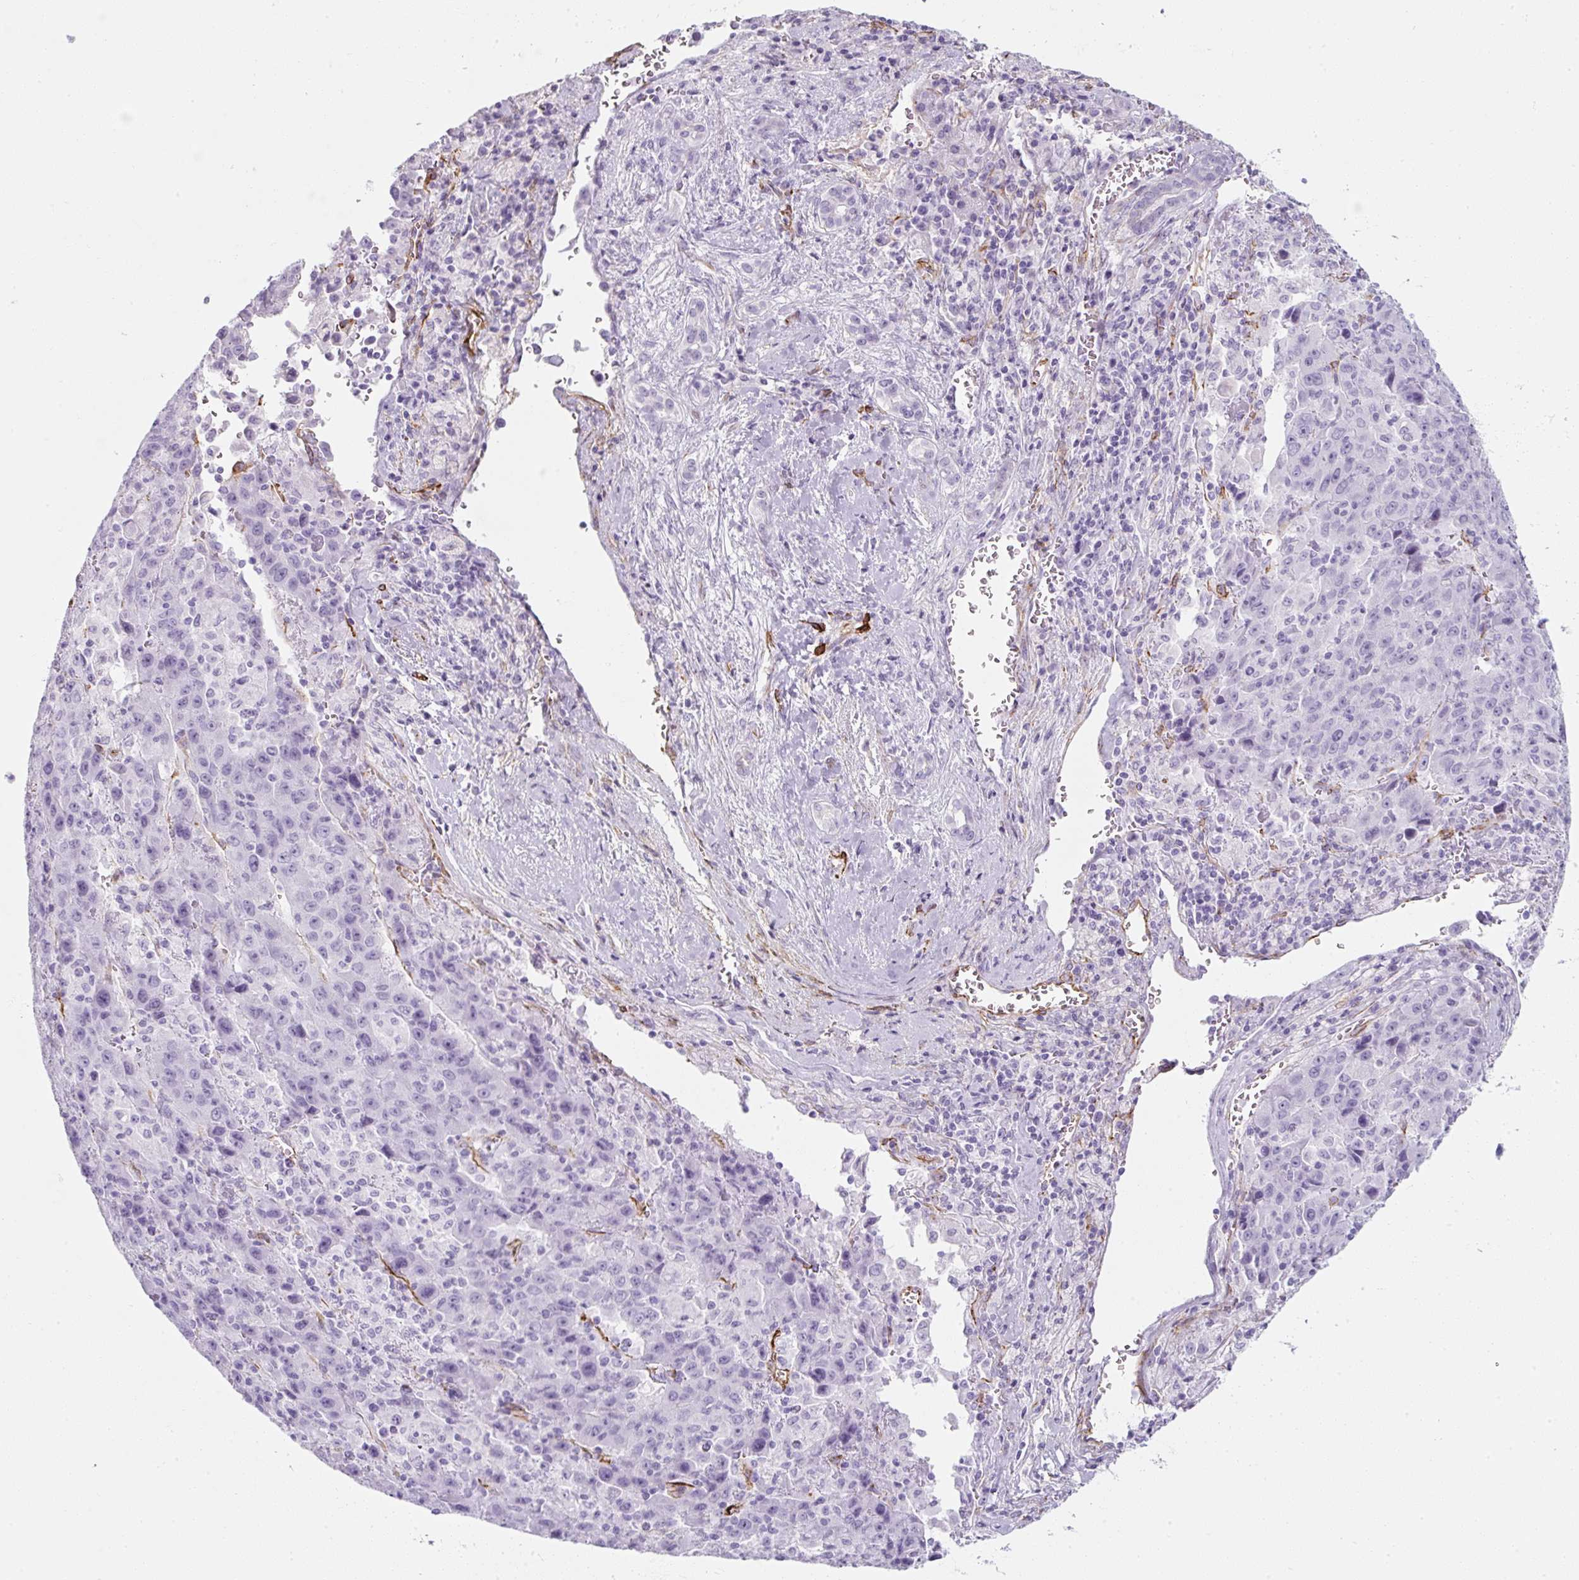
{"staining": {"intensity": "negative", "quantity": "none", "location": "none"}, "tissue": "liver cancer", "cell_type": "Tumor cells", "image_type": "cancer", "snomed": [{"axis": "morphology", "description": "Carcinoma, Hepatocellular, NOS"}, {"axis": "topography", "description": "Liver"}], "caption": "Immunohistochemical staining of liver hepatocellular carcinoma exhibits no significant staining in tumor cells.", "gene": "CAVIN3", "patient": {"sex": "female", "age": 53}}